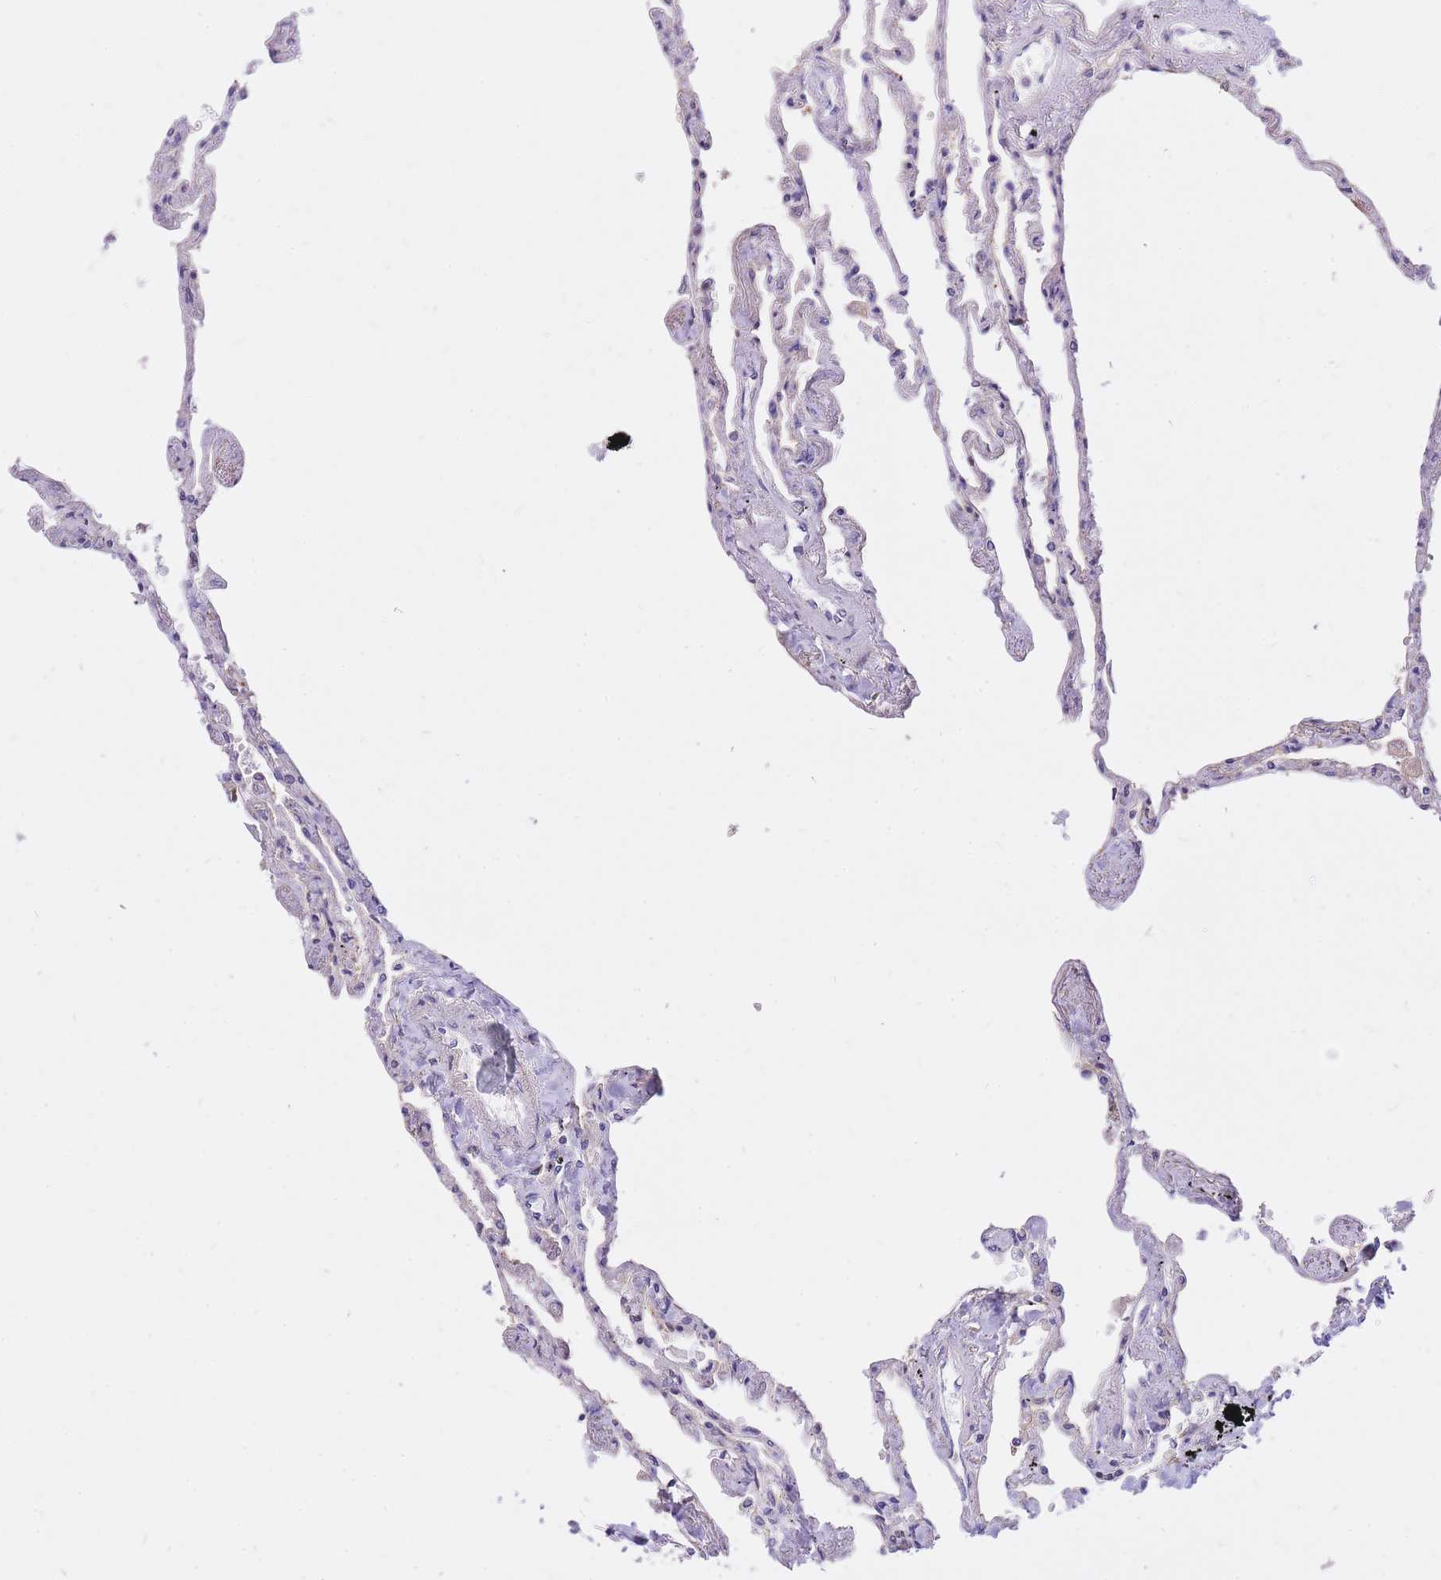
{"staining": {"intensity": "negative", "quantity": "none", "location": "none"}, "tissue": "lung", "cell_type": "Alveolar cells", "image_type": "normal", "snomed": [{"axis": "morphology", "description": "Normal tissue, NOS"}, {"axis": "topography", "description": "Lung"}], "caption": "Lung stained for a protein using immunohistochemistry demonstrates no positivity alveolar cells.", "gene": "GBP7", "patient": {"sex": "female", "age": 67}}